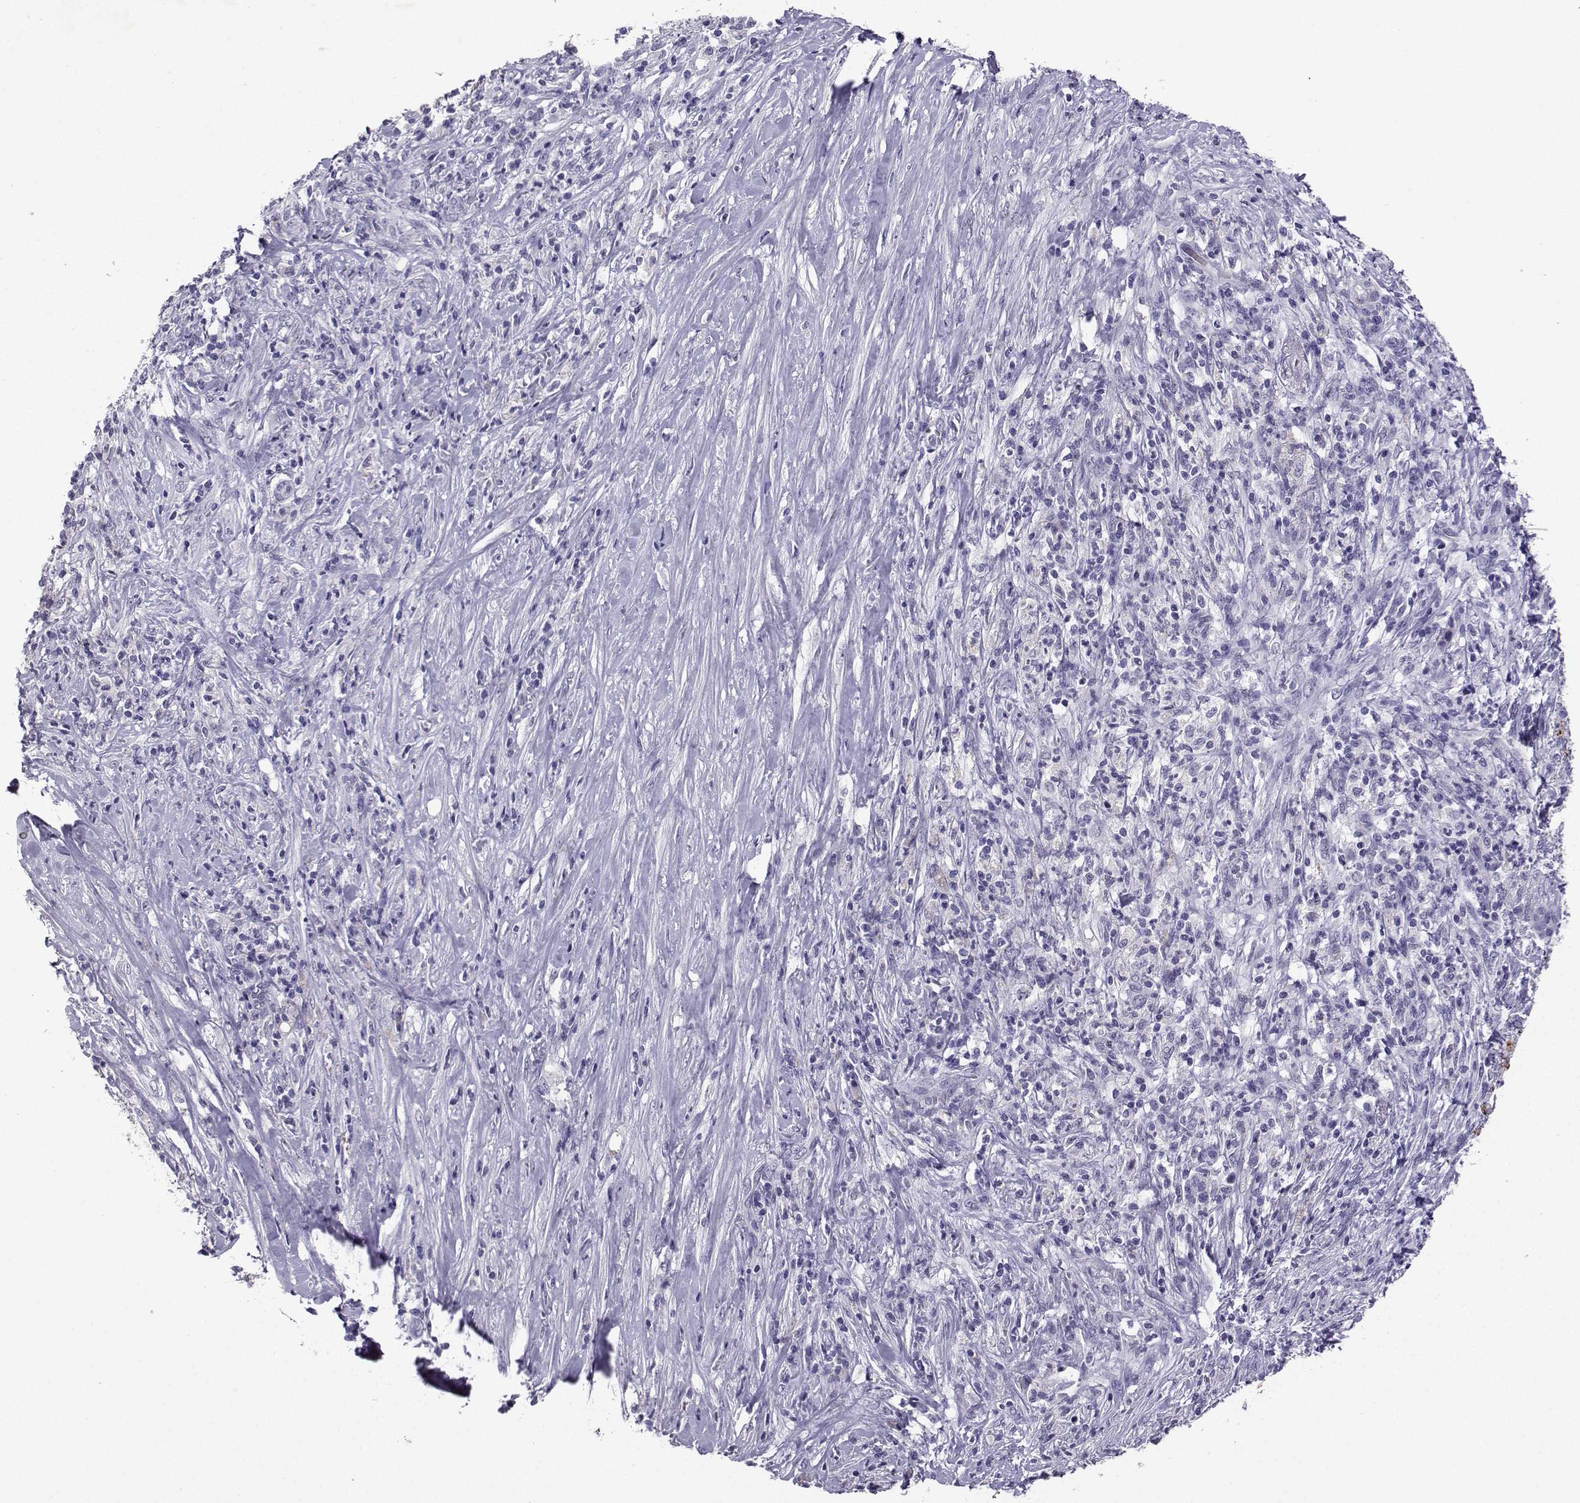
{"staining": {"intensity": "negative", "quantity": "none", "location": "none"}, "tissue": "pancreatic cancer", "cell_type": "Tumor cells", "image_type": "cancer", "snomed": [{"axis": "morphology", "description": "Adenocarcinoma, NOS"}, {"axis": "topography", "description": "Pancreas"}], "caption": "Micrograph shows no significant protein staining in tumor cells of pancreatic adenocarcinoma.", "gene": "TBR1", "patient": {"sex": "male", "age": 57}}